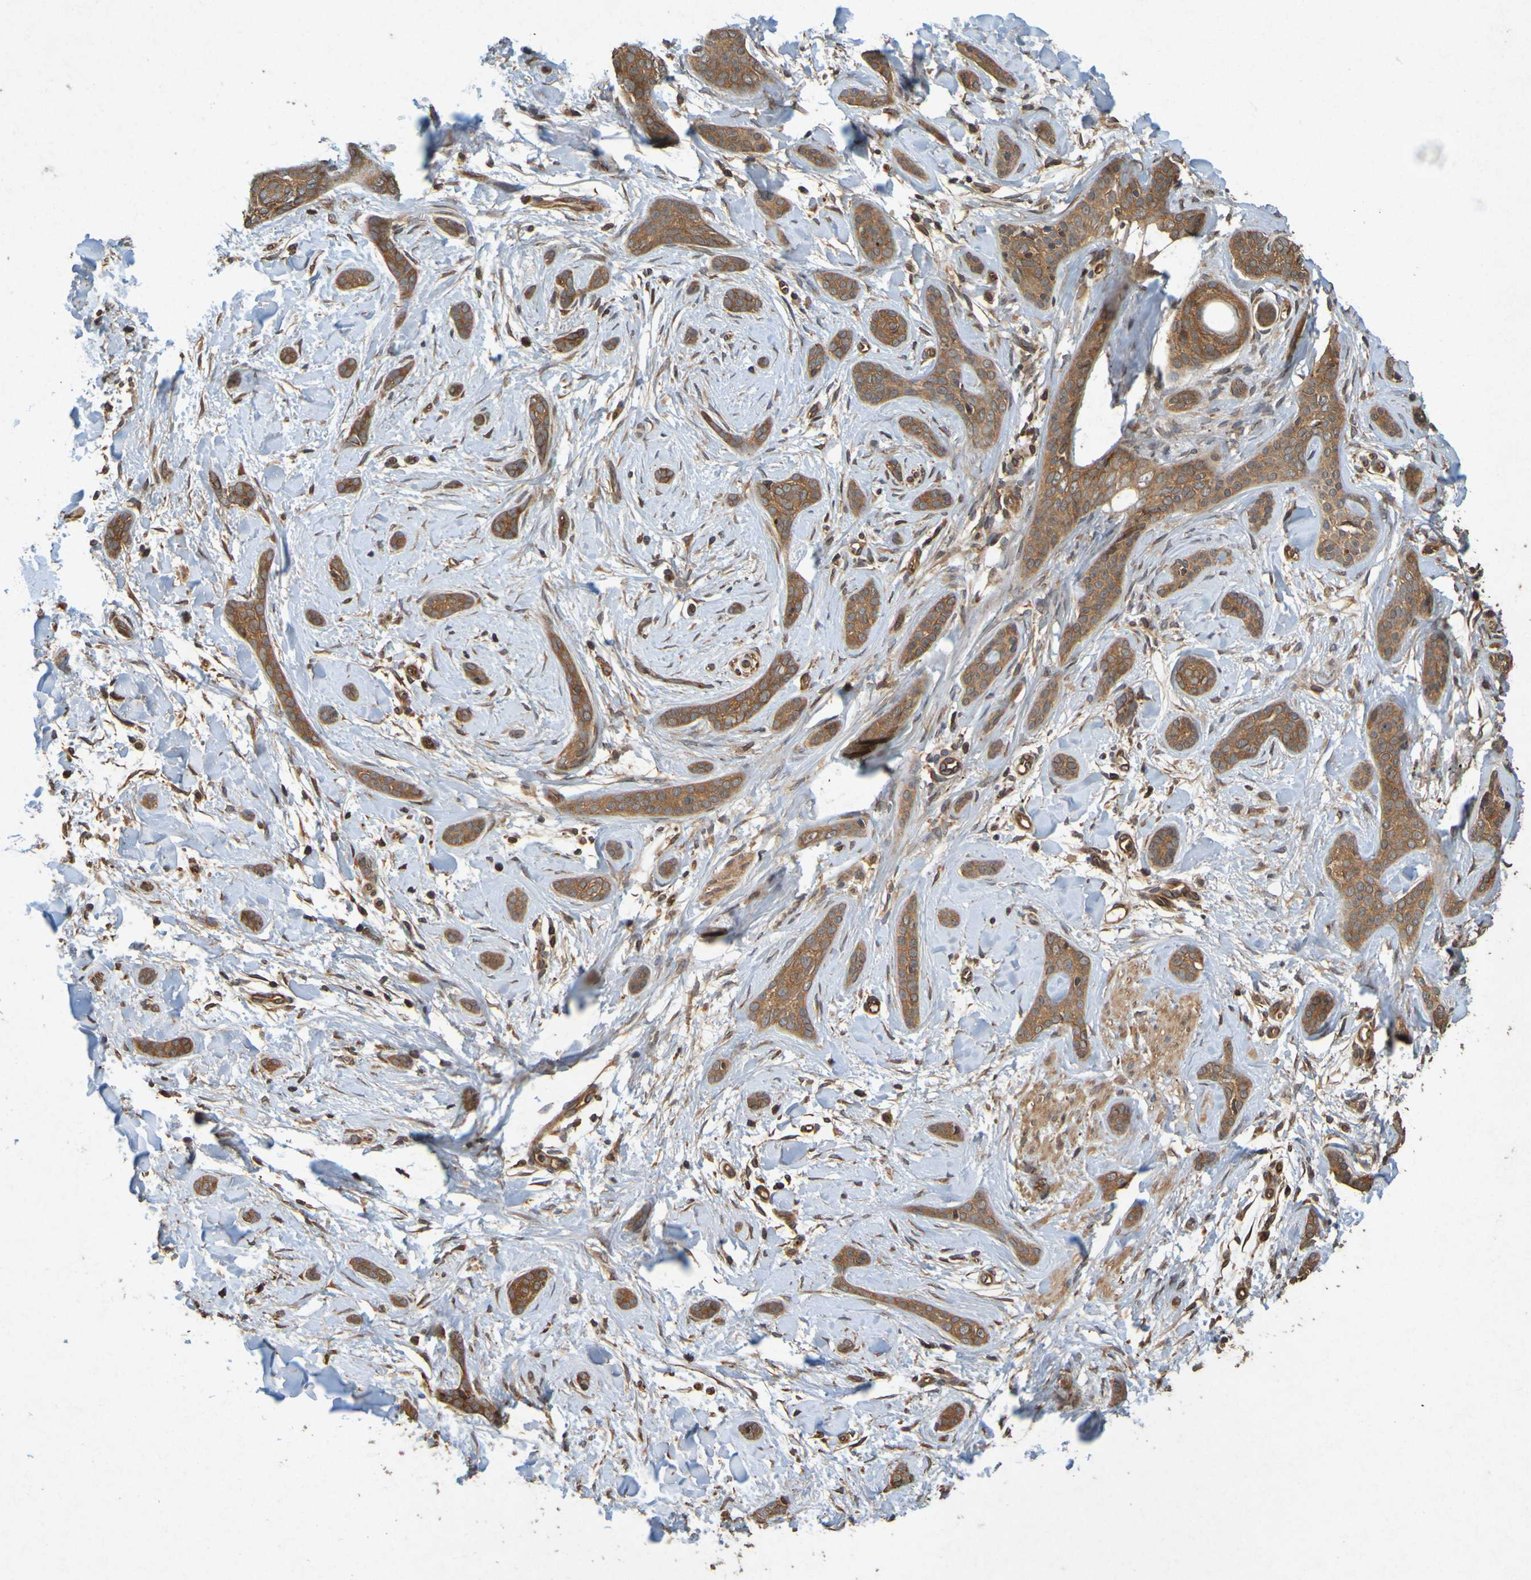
{"staining": {"intensity": "moderate", "quantity": ">75%", "location": "cytoplasmic/membranous"}, "tissue": "skin cancer", "cell_type": "Tumor cells", "image_type": "cancer", "snomed": [{"axis": "morphology", "description": "Basal cell carcinoma"}, {"axis": "morphology", "description": "Adnexal tumor, benign"}, {"axis": "topography", "description": "Skin"}], "caption": "Protein expression analysis of skin cancer (basal cell carcinoma) exhibits moderate cytoplasmic/membranous positivity in approximately >75% of tumor cells.", "gene": "OCRL", "patient": {"sex": "female", "age": 42}}